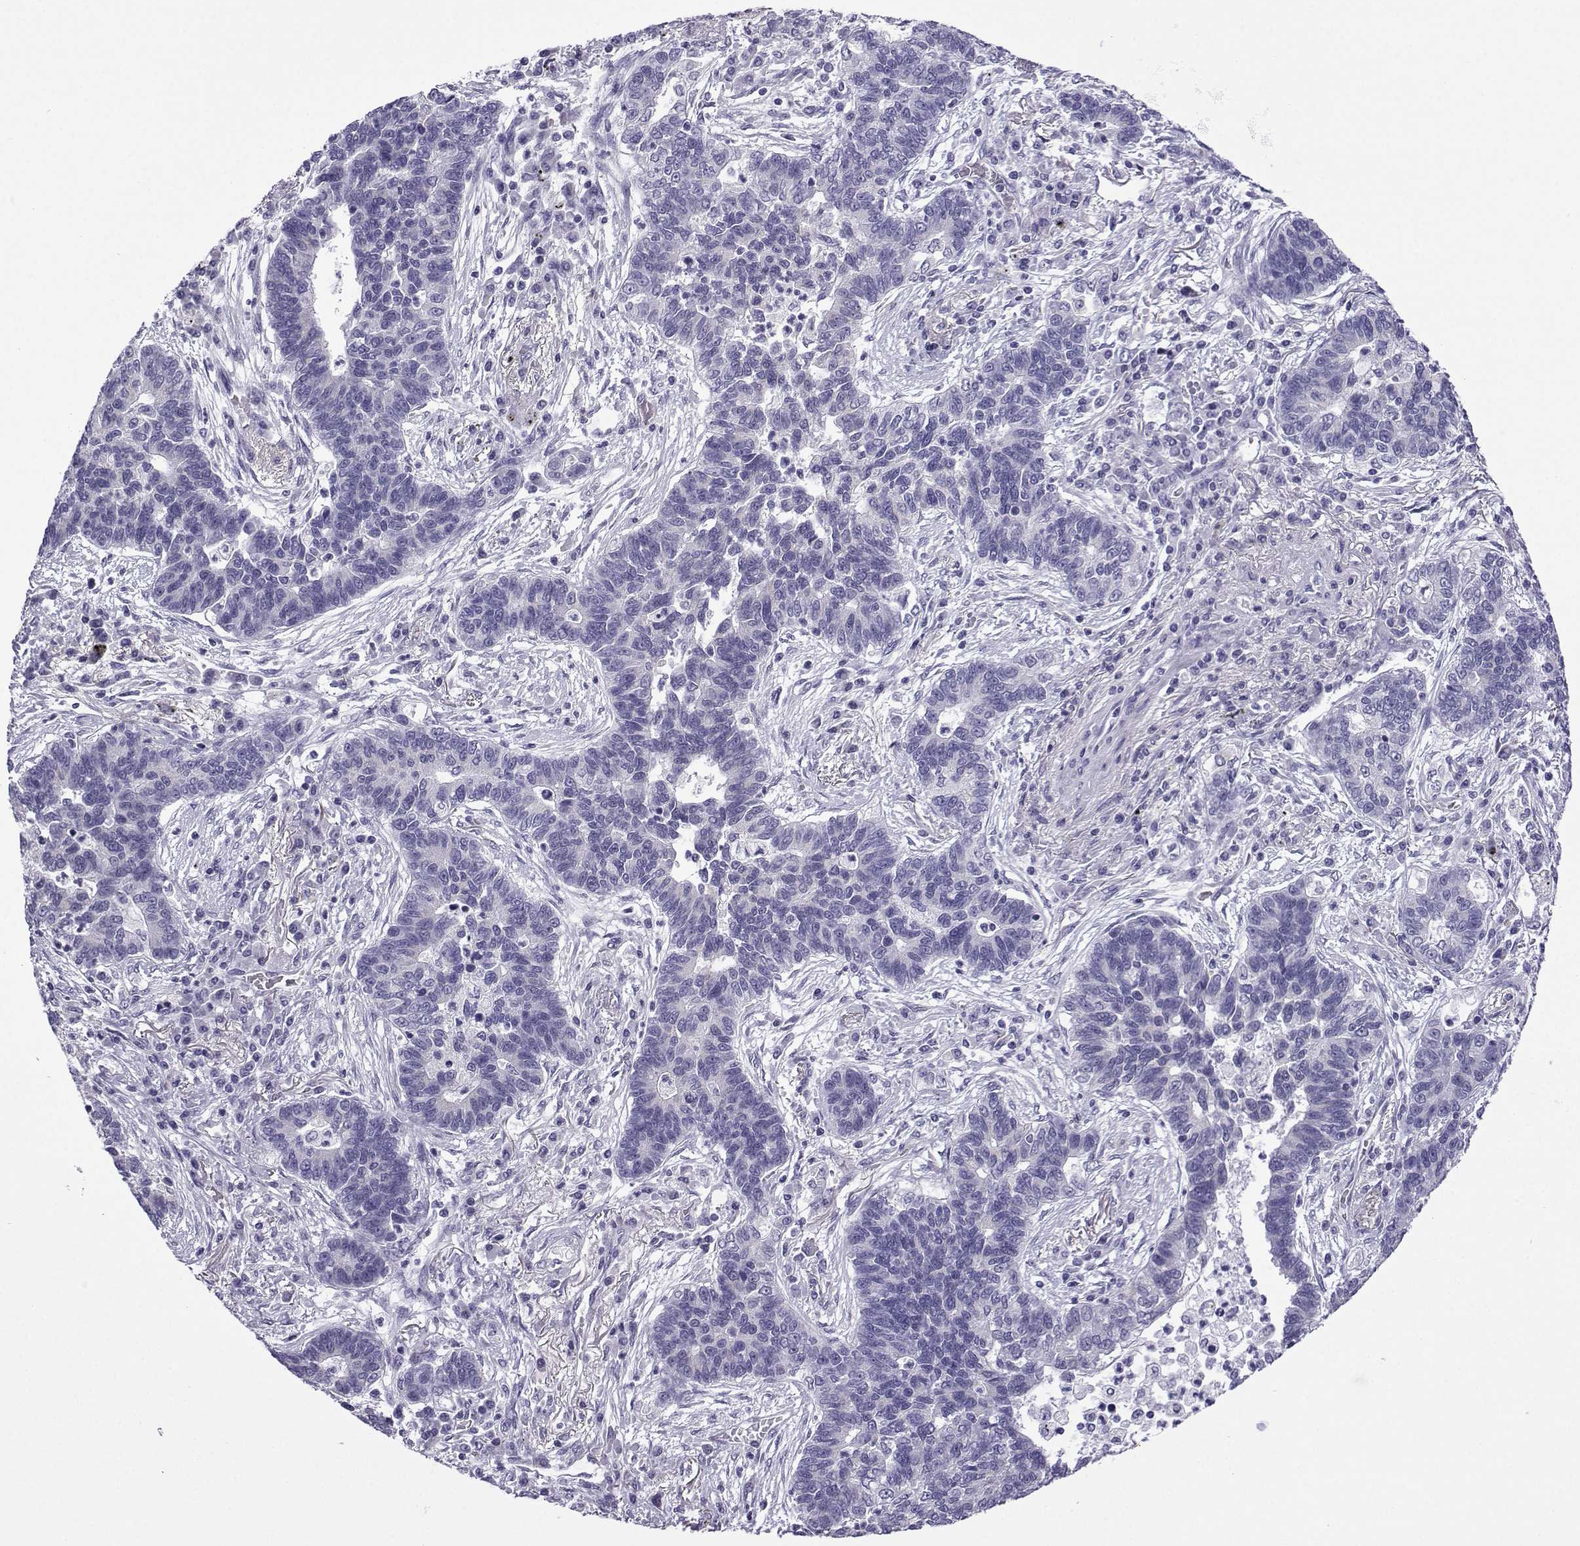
{"staining": {"intensity": "negative", "quantity": "none", "location": "none"}, "tissue": "lung cancer", "cell_type": "Tumor cells", "image_type": "cancer", "snomed": [{"axis": "morphology", "description": "Adenocarcinoma, NOS"}, {"axis": "topography", "description": "Lung"}], "caption": "Tumor cells are negative for brown protein staining in lung cancer (adenocarcinoma).", "gene": "ACRBP", "patient": {"sex": "female", "age": 57}}